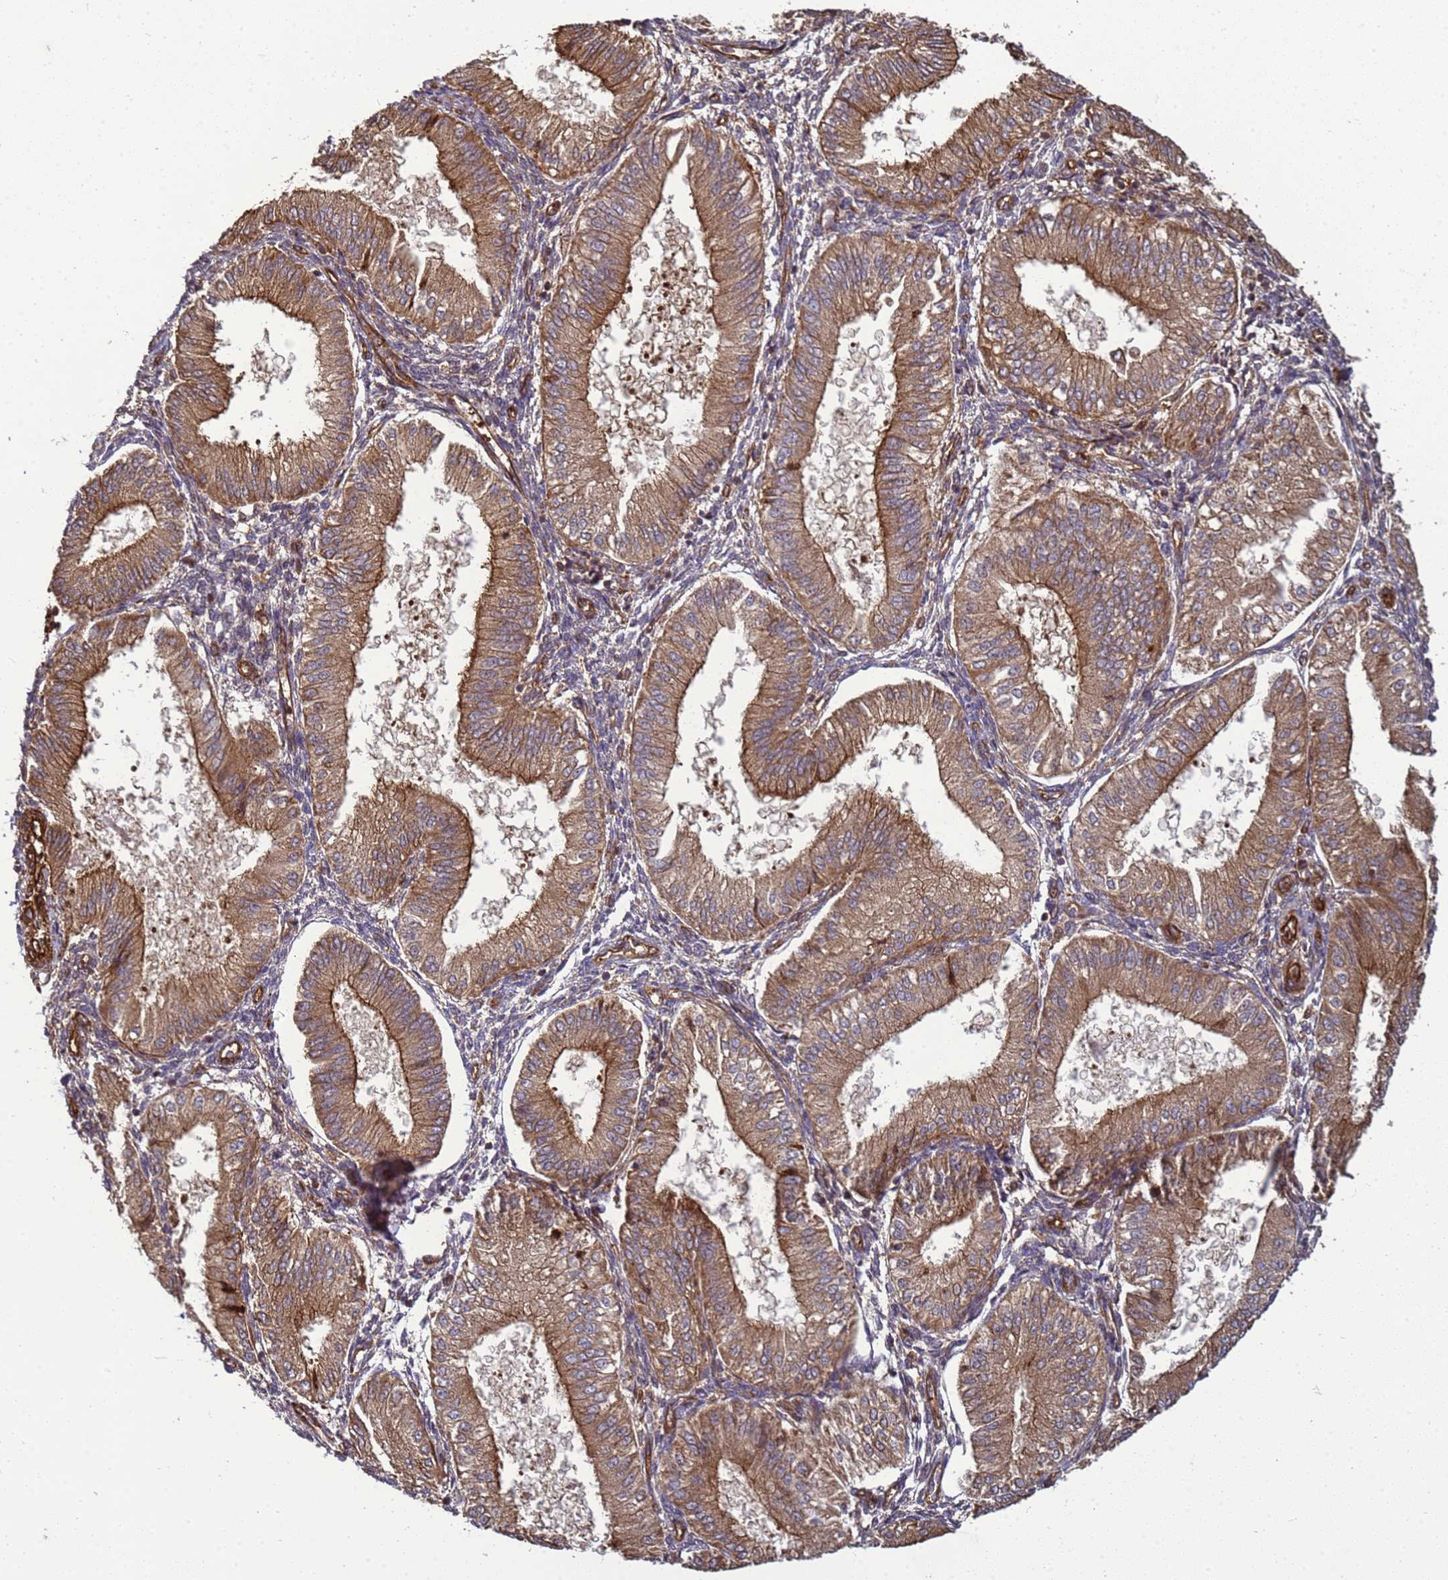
{"staining": {"intensity": "moderate", "quantity": "25%-75%", "location": "cytoplasmic/membranous"}, "tissue": "endometrium", "cell_type": "Cells in endometrial stroma", "image_type": "normal", "snomed": [{"axis": "morphology", "description": "Normal tissue, NOS"}, {"axis": "topography", "description": "Endometrium"}], "caption": "Endometrium stained with DAB (3,3'-diaminobenzidine) immunohistochemistry reveals medium levels of moderate cytoplasmic/membranous expression in about 25%-75% of cells in endometrial stroma. (DAB (3,3'-diaminobenzidine) = brown stain, brightfield microscopy at high magnification).", "gene": "CNOT1", "patient": {"sex": "female", "age": 39}}